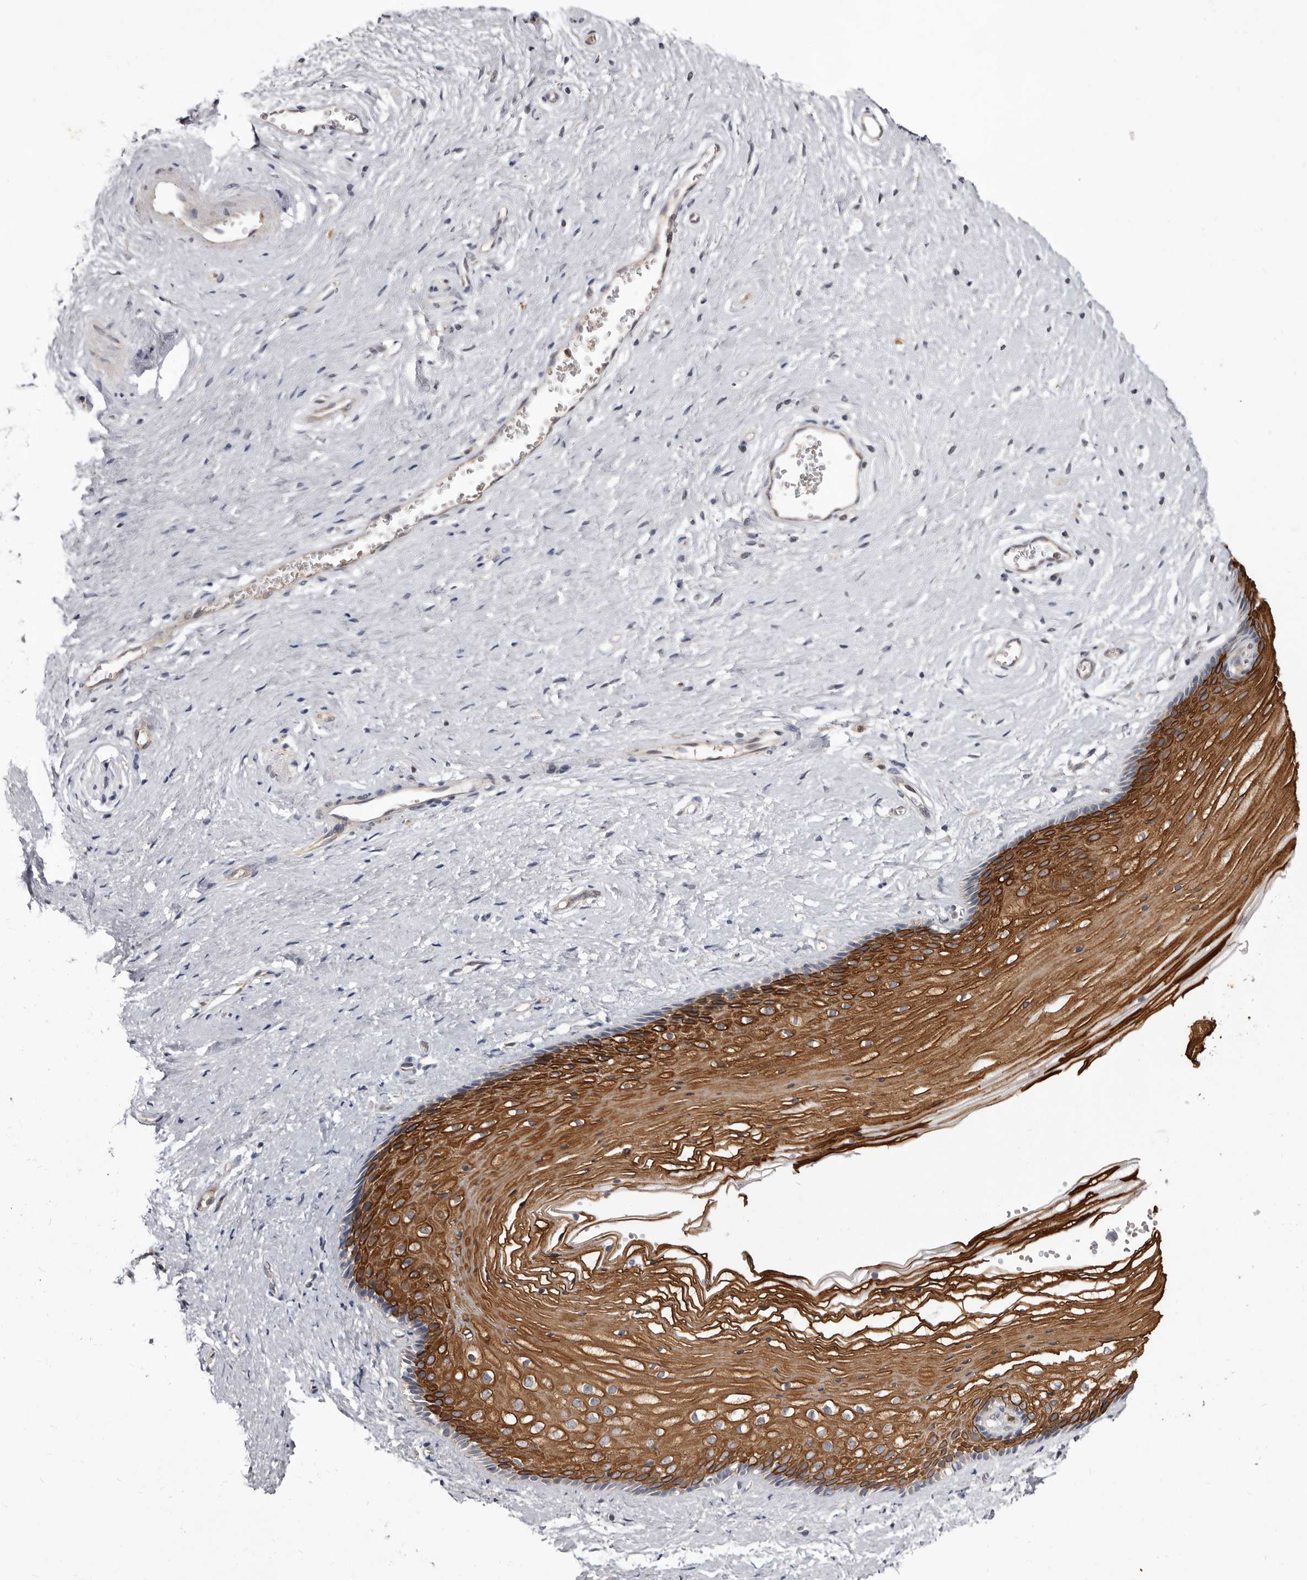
{"staining": {"intensity": "moderate", "quantity": ">75%", "location": "cytoplasmic/membranous"}, "tissue": "vagina", "cell_type": "Squamous epithelial cells", "image_type": "normal", "snomed": [{"axis": "morphology", "description": "Normal tissue, NOS"}, {"axis": "topography", "description": "Vagina"}], "caption": "Brown immunohistochemical staining in benign human vagina displays moderate cytoplasmic/membranous expression in approximately >75% of squamous epithelial cells. (DAB (3,3'-diaminobenzidine) = brown stain, brightfield microscopy at high magnification).", "gene": "ACLY", "patient": {"sex": "female", "age": 46}}